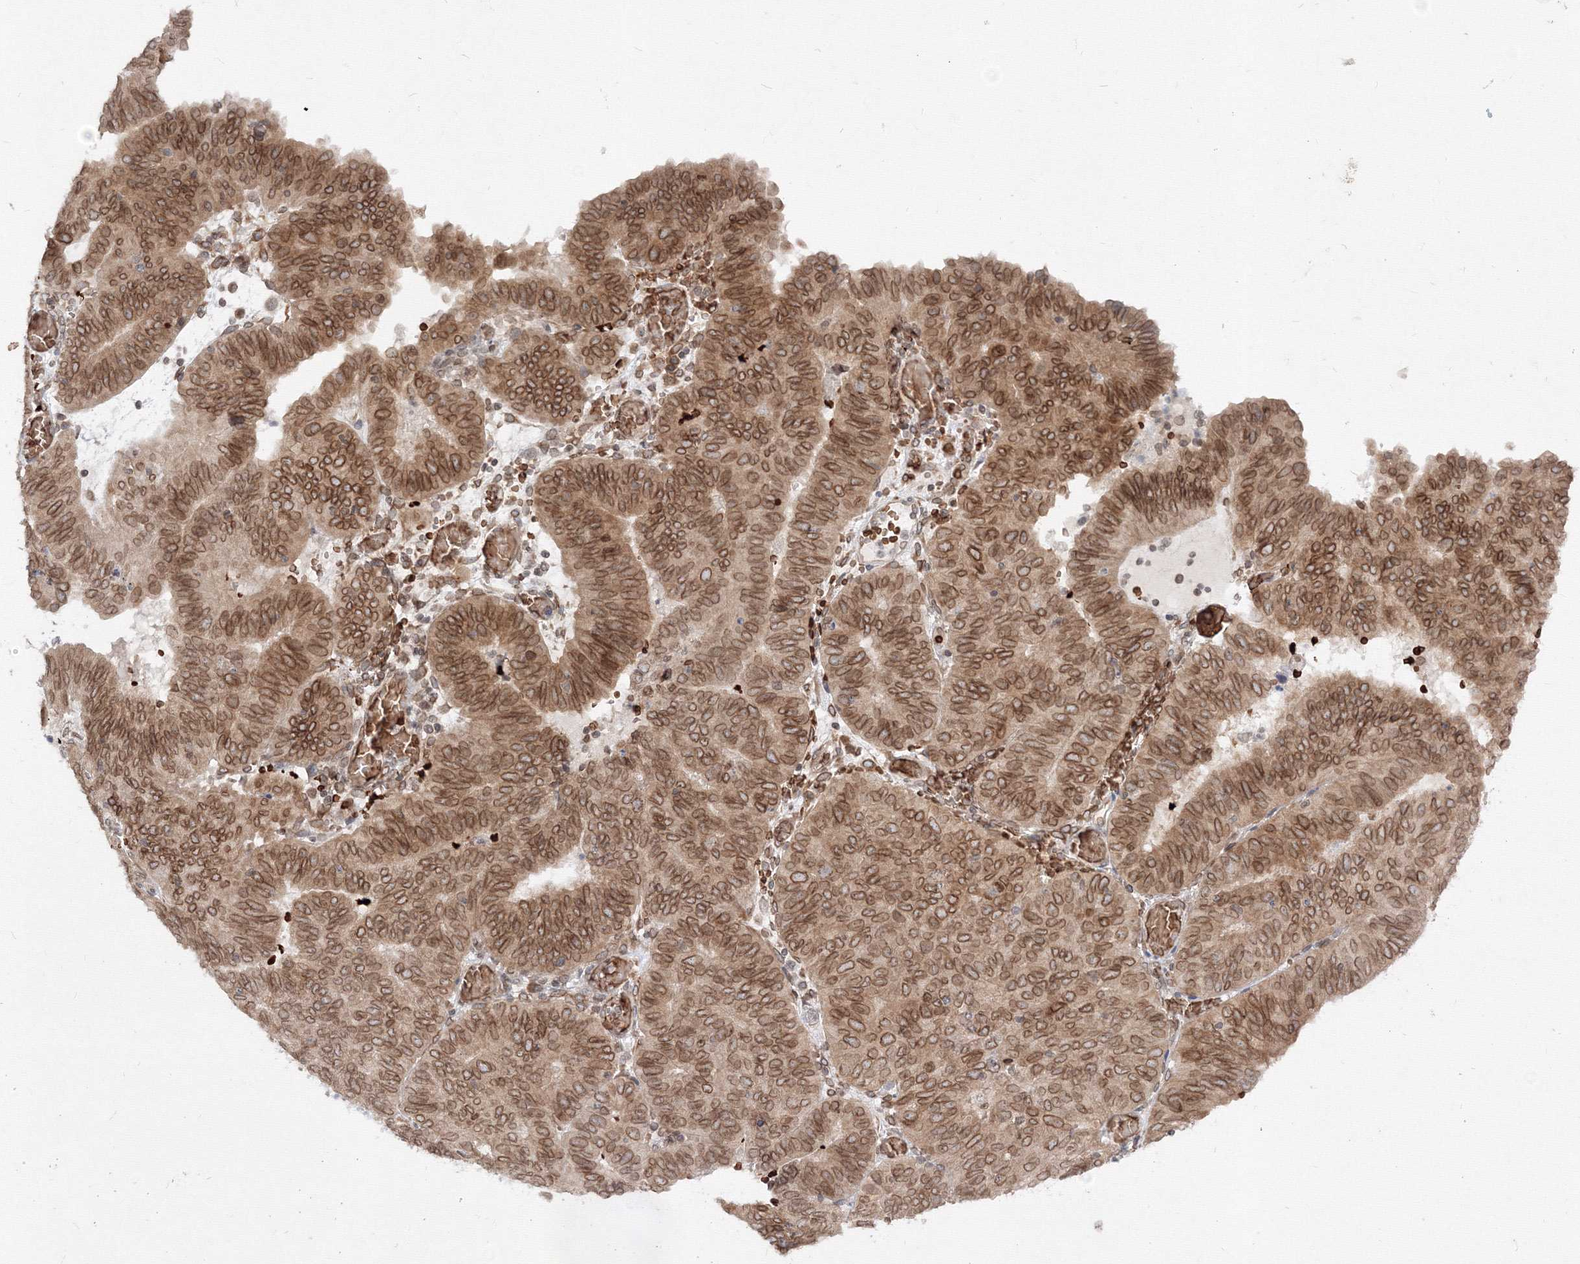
{"staining": {"intensity": "moderate", "quantity": ">75%", "location": "cytoplasmic/membranous,nuclear"}, "tissue": "endometrial cancer", "cell_type": "Tumor cells", "image_type": "cancer", "snomed": [{"axis": "morphology", "description": "Adenocarcinoma, NOS"}, {"axis": "topography", "description": "Uterus"}], "caption": "Brown immunohistochemical staining in endometrial adenocarcinoma exhibits moderate cytoplasmic/membranous and nuclear staining in about >75% of tumor cells. (DAB (3,3'-diaminobenzidine) IHC, brown staining for protein, blue staining for nuclei).", "gene": "DNAJB2", "patient": {"sex": "female", "age": 77}}